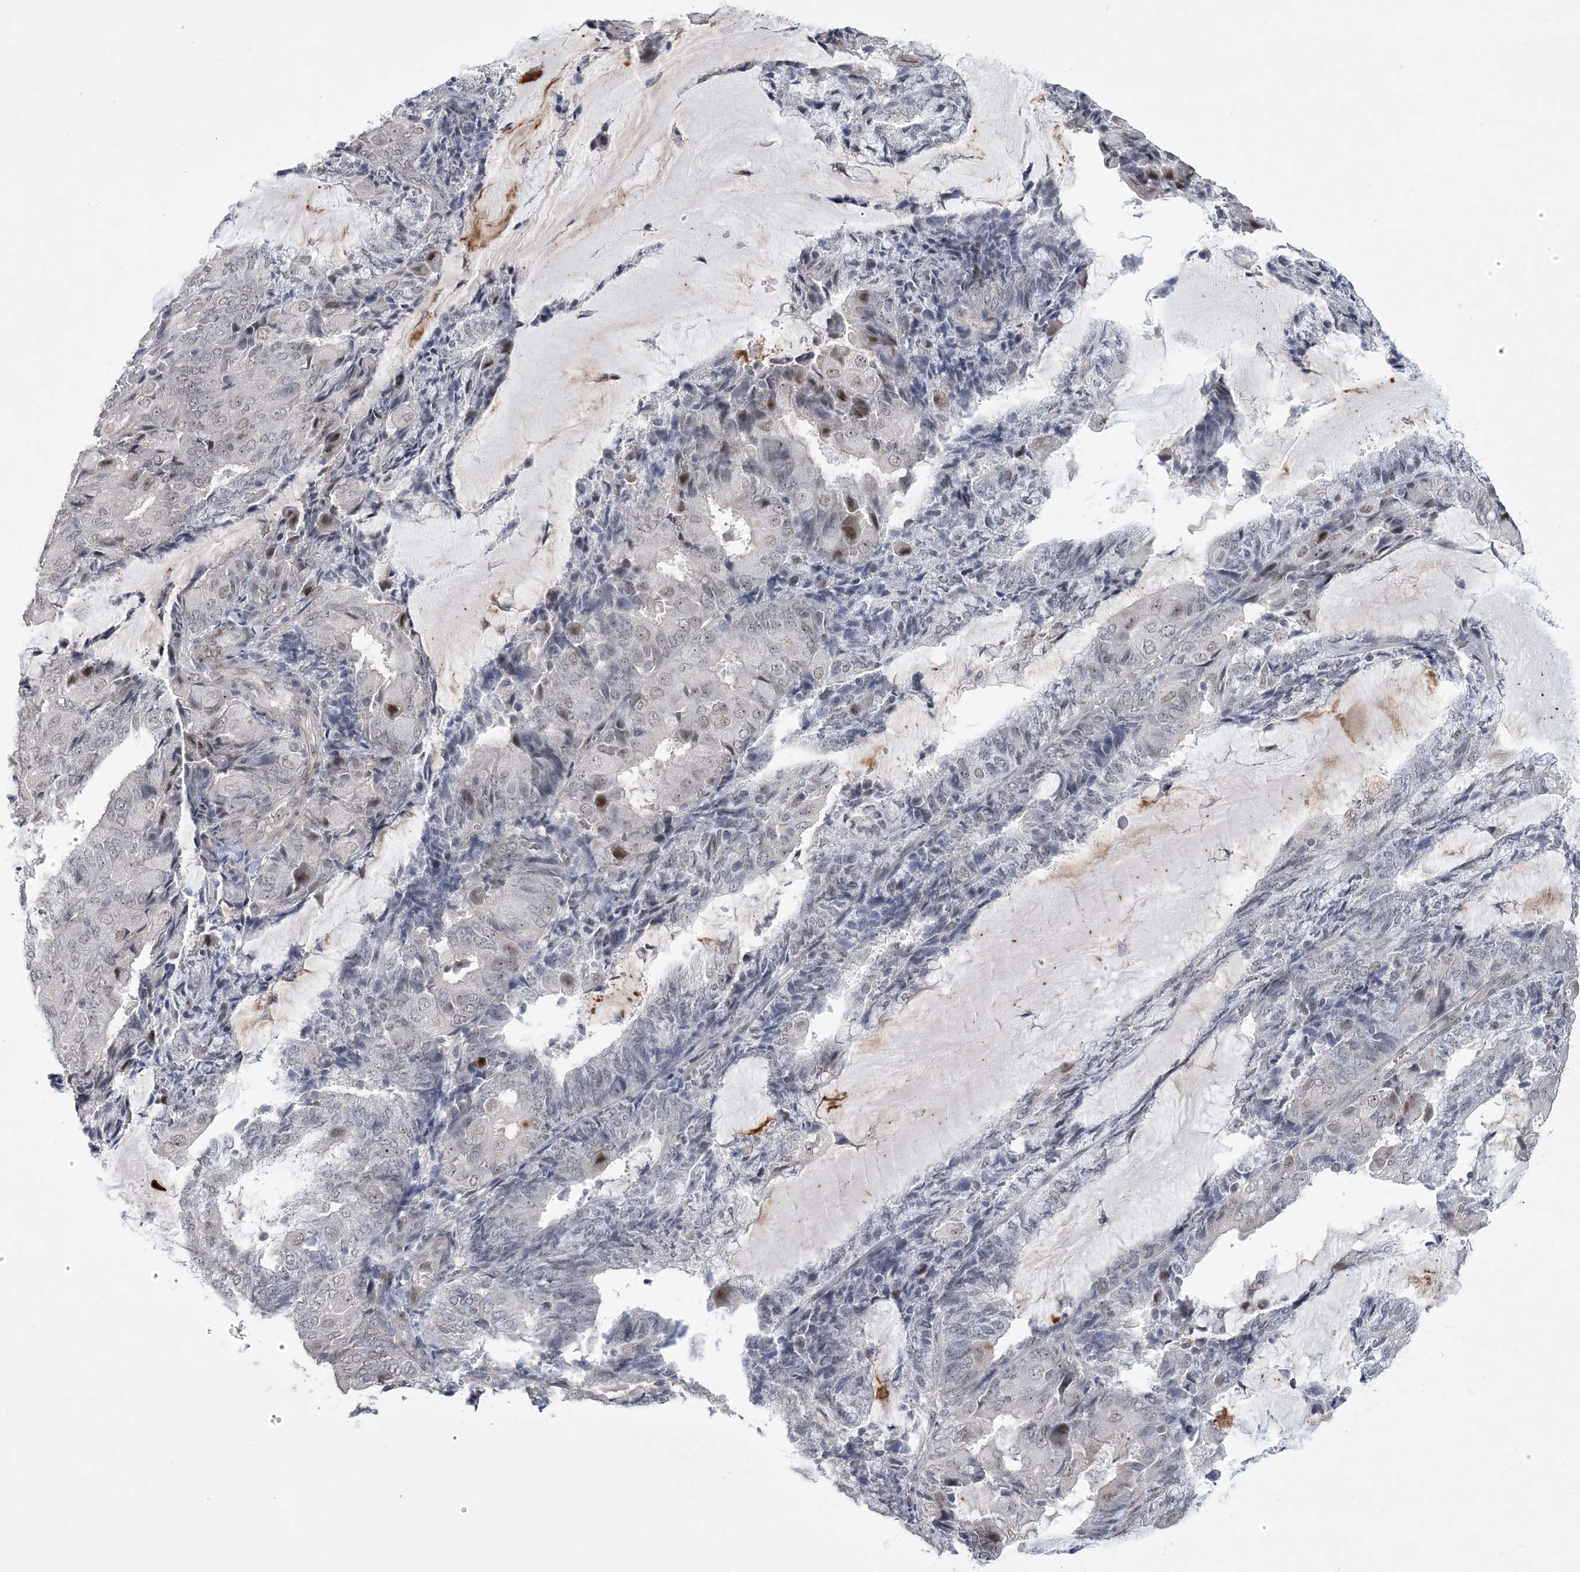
{"staining": {"intensity": "negative", "quantity": "none", "location": "none"}, "tissue": "endometrial cancer", "cell_type": "Tumor cells", "image_type": "cancer", "snomed": [{"axis": "morphology", "description": "Adenocarcinoma, NOS"}, {"axis": "topography", "description": "Endometrium"}], "caption": "Immunohistochemical staining of human adenocarcinoma (endometrial) displays no significant positivity in tumor cells.", "gene": "HOMEZ", "patient": {"sex": "female", "age": 81}}